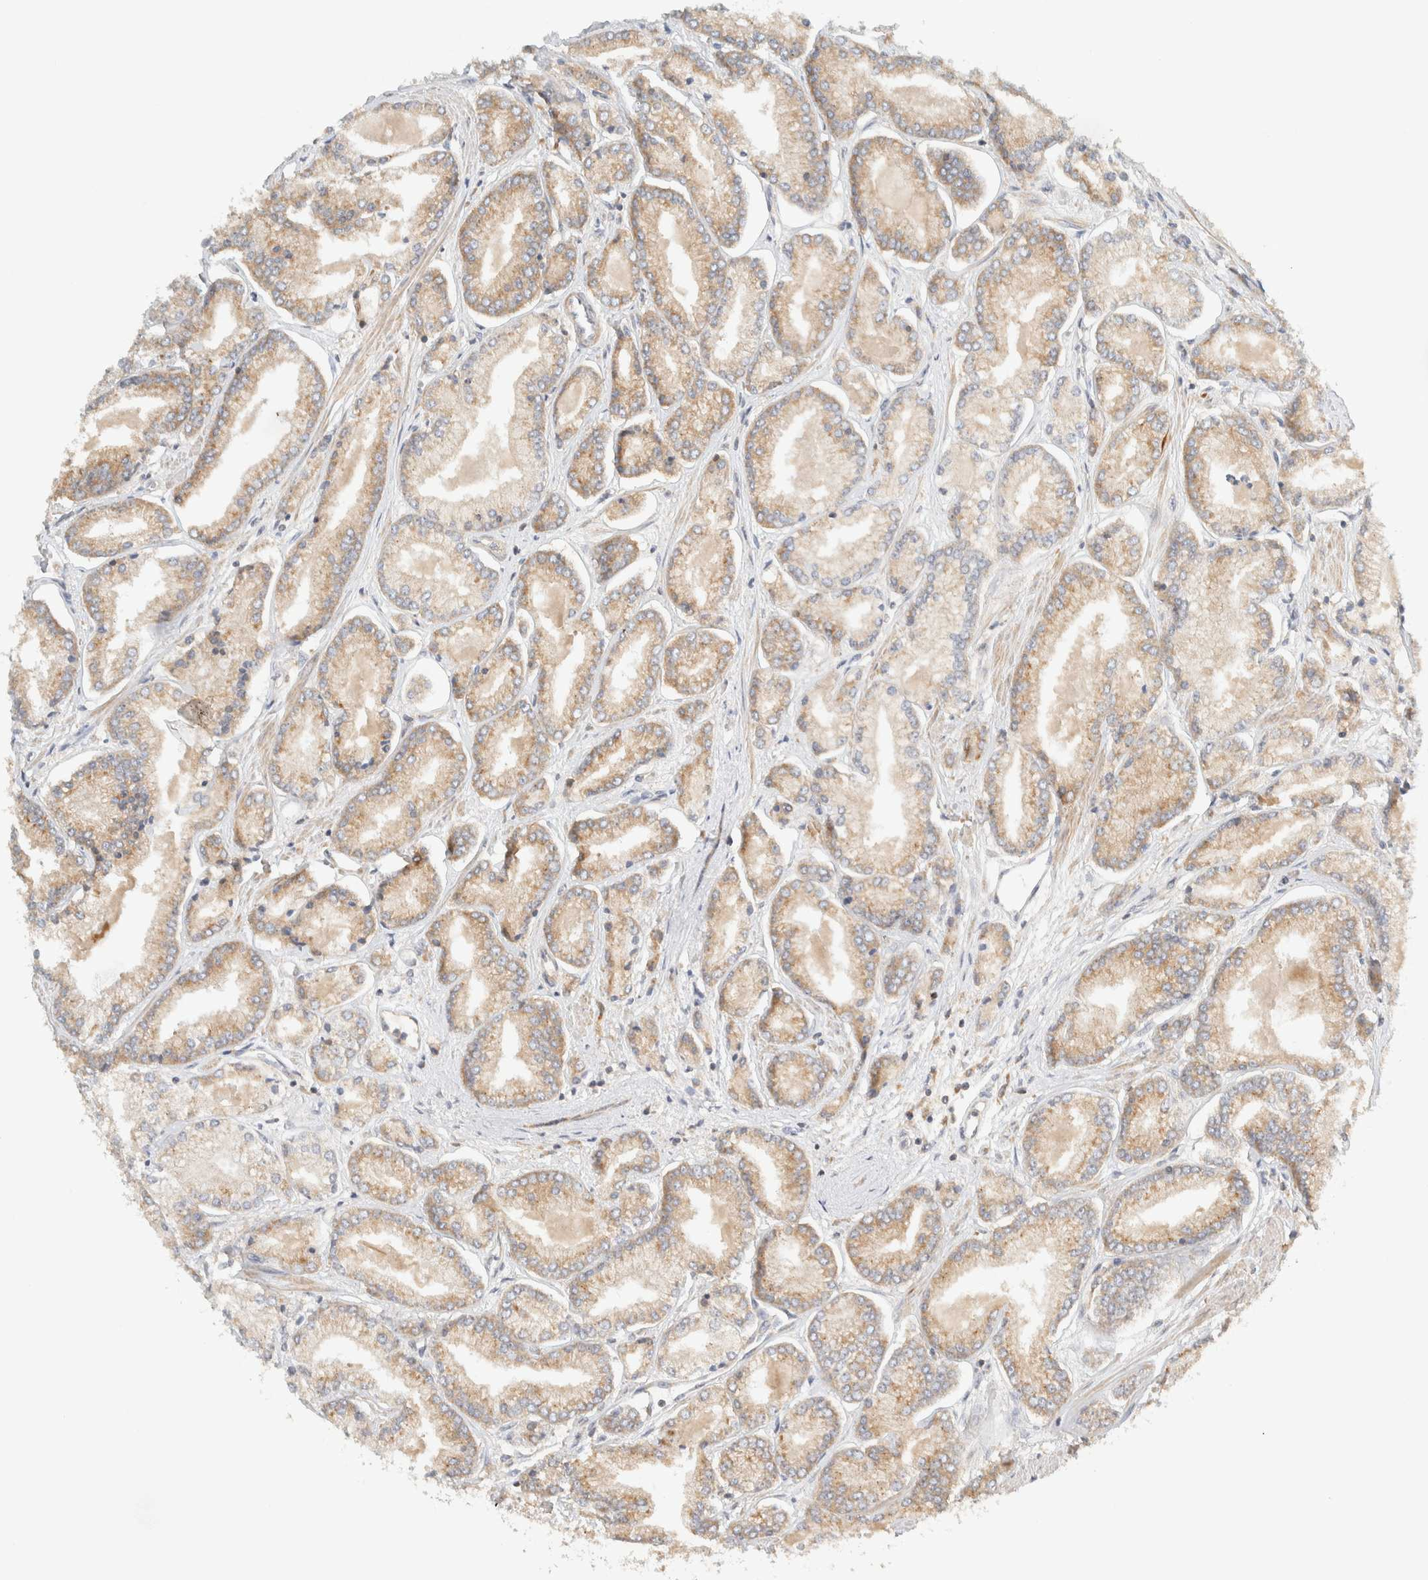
{"staining": {"intensity": "weak", "quantity": ">75%", "location": "cytoplasmic/membranous"}, "tissue": "prostate cancer", "cell_type": "Tumor cells", "image_type": "cancer", "snomed": [{"axis": "morphology", "description": "Adenocarcinoma, Low grade"}, {"axis": "topography", "description": "Prostate"}], "caption": "Prostate cancer tissue reveals weak cytoplasmic/membranous expression in about >75% of tumor cells The protein of interest is stained brown, and the nuclei are stained in blue (DAB IHC with brightfield microscopy, high magnification).", "gene": "ARFGEF1", "patient": {"sex": "male", "age": 52}}